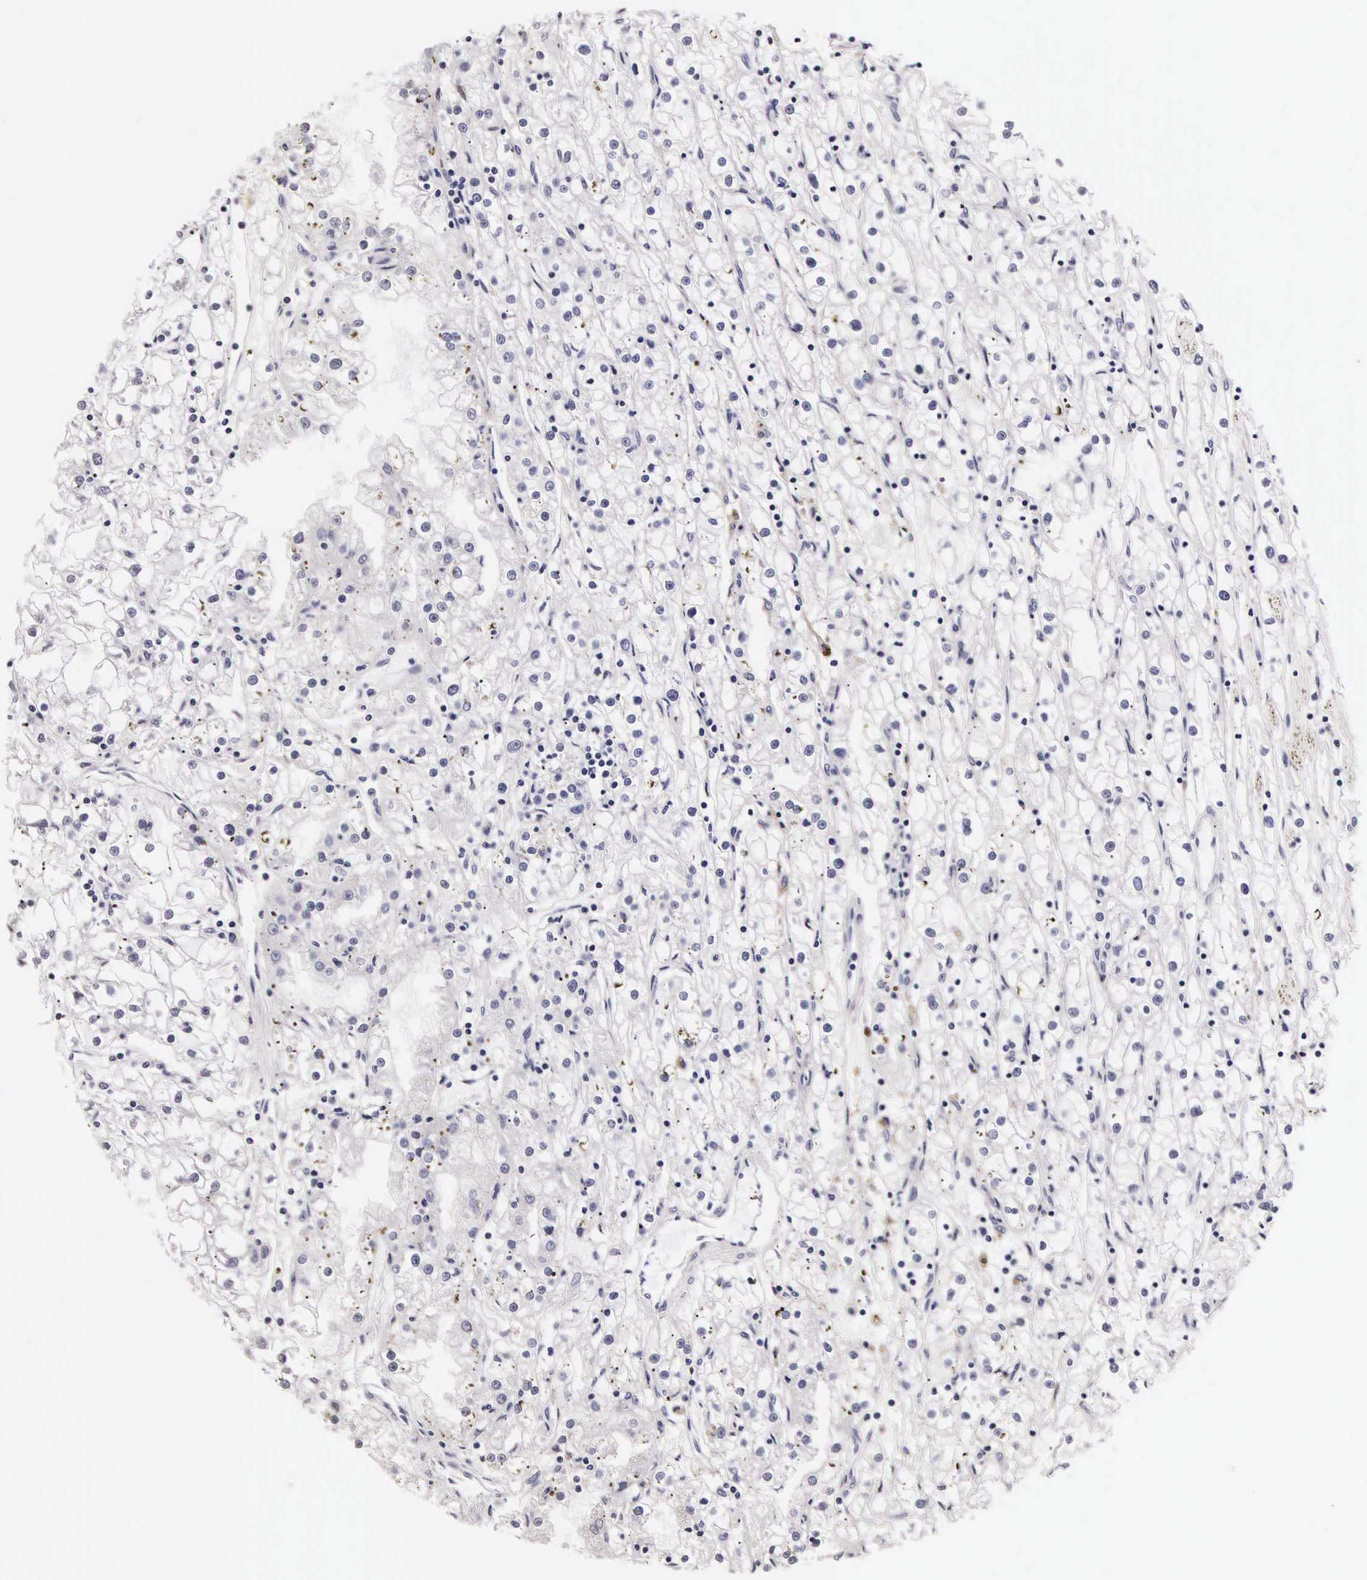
{"staining": {"intensity": "negative", "quantity": "none", "location": "none"}, "tissue": "renal cancer", "cell_type": "Tumor cells", "image_type": "cancer", "snomed": [{"axis": "morphology", "description": "Adenocarcinoma, NOS"}, {"axis": "topography", "description": "Kidney"}], "caption": "A high-resolution histopathology image shows immunohistochemistry (IHC) staining of renal cancer, which exhibits no significant expression in tumor cells.", "gene": "UPRT", "patient": {"sex": "male", "age": 56}}